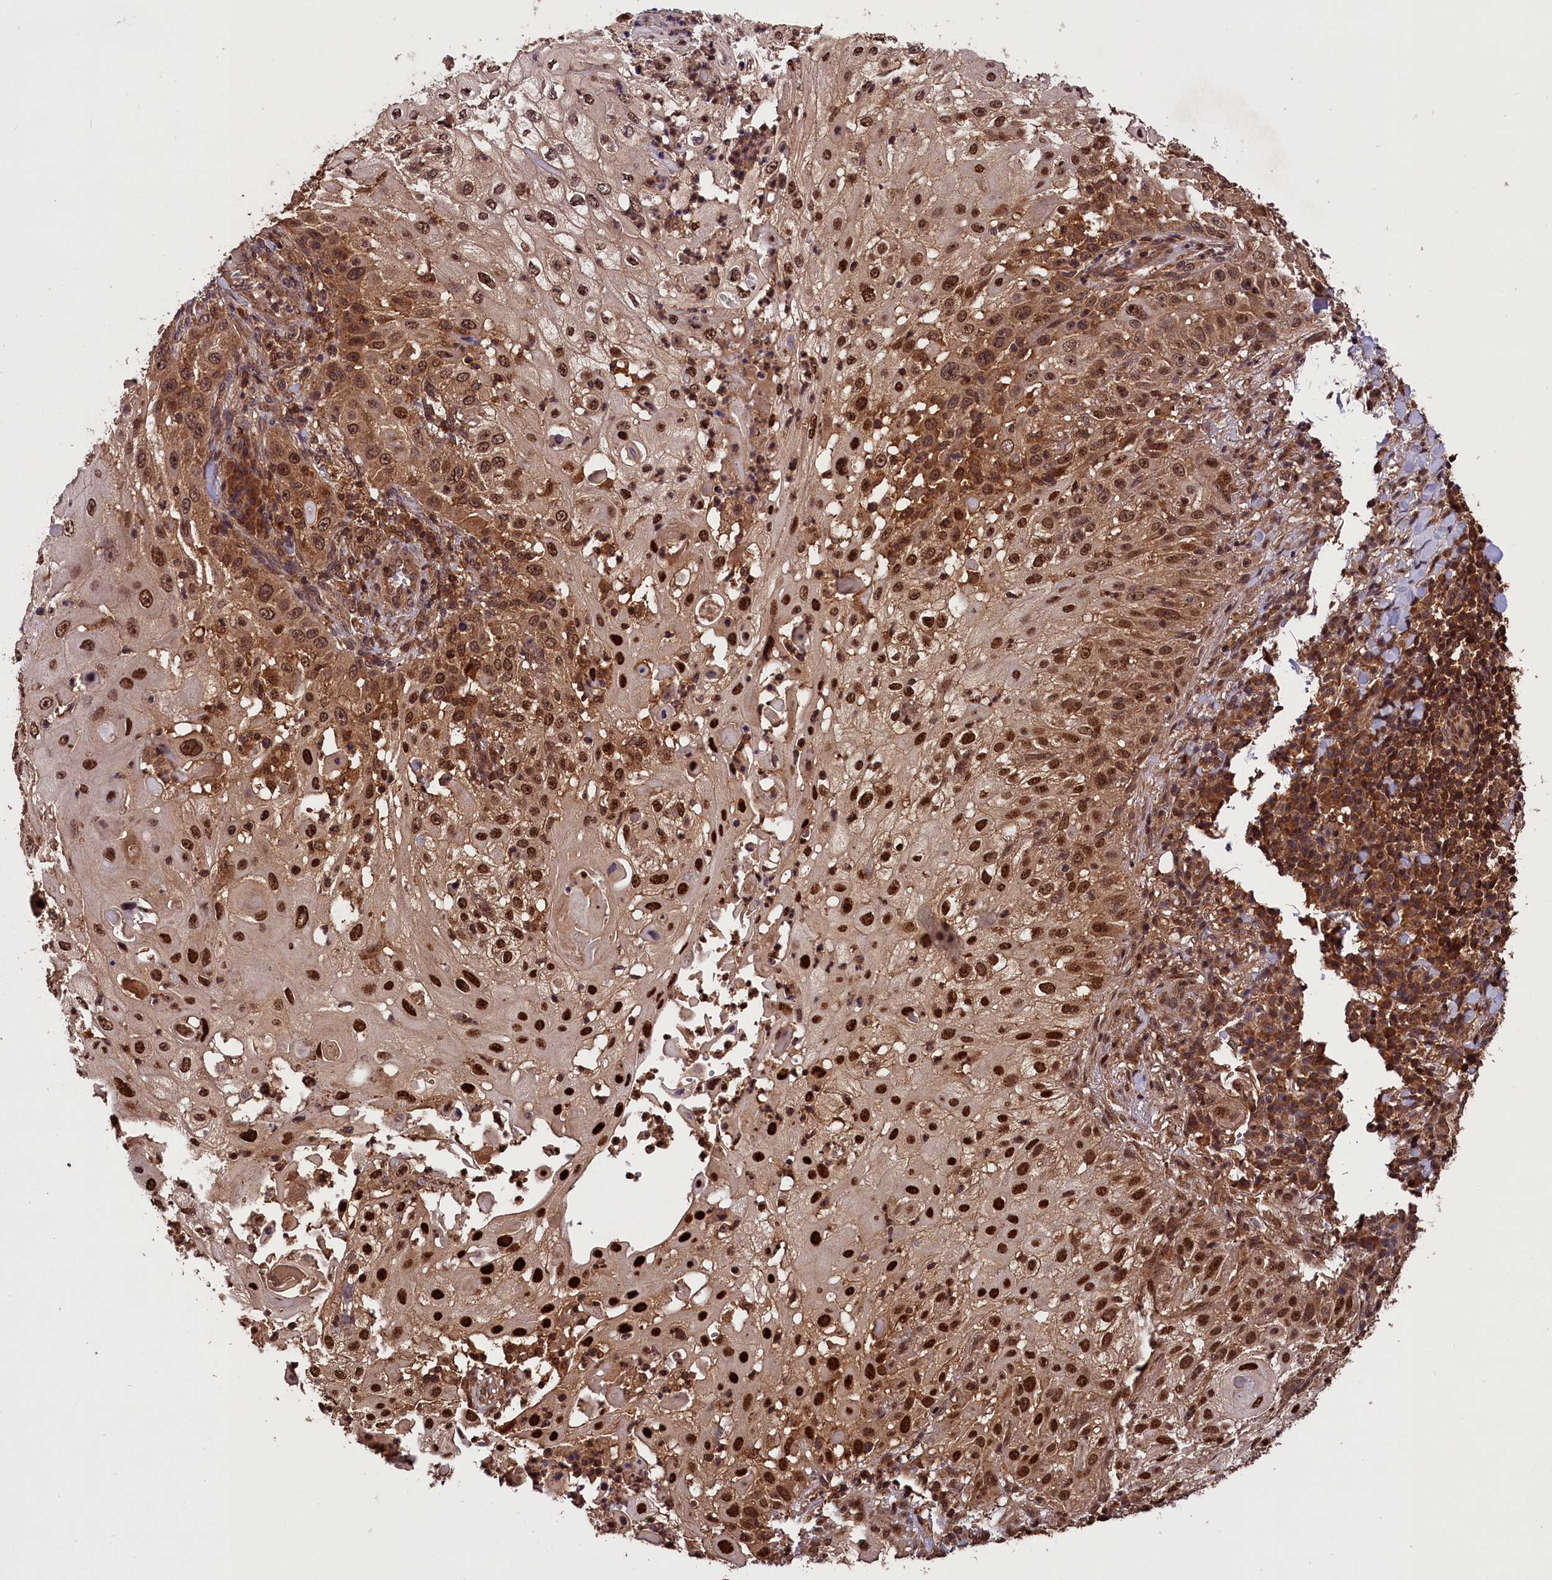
{"staining": {"intensity": "strong", "quantity": ">75%", "location": "cytoplasmic/membranous,nuclear"}, "tissue": "skin cancer", "cell_type": "Tumor cells", "image_type": "cancer", "snomed": [{"axis": "morphology", "description": "Squamous cell carcinoma, NOS"}, {"axis": "topography", "description": "Skin"}], "caption": "Human squamous cell carcinoma (skin) stained with a brown dye reveals strong cytoplasmic/membranous and nuclear positive expression in approximately >75% of tumor cells.", "gene": "IST1", "patient": {"sex": "female", "age": 44}}